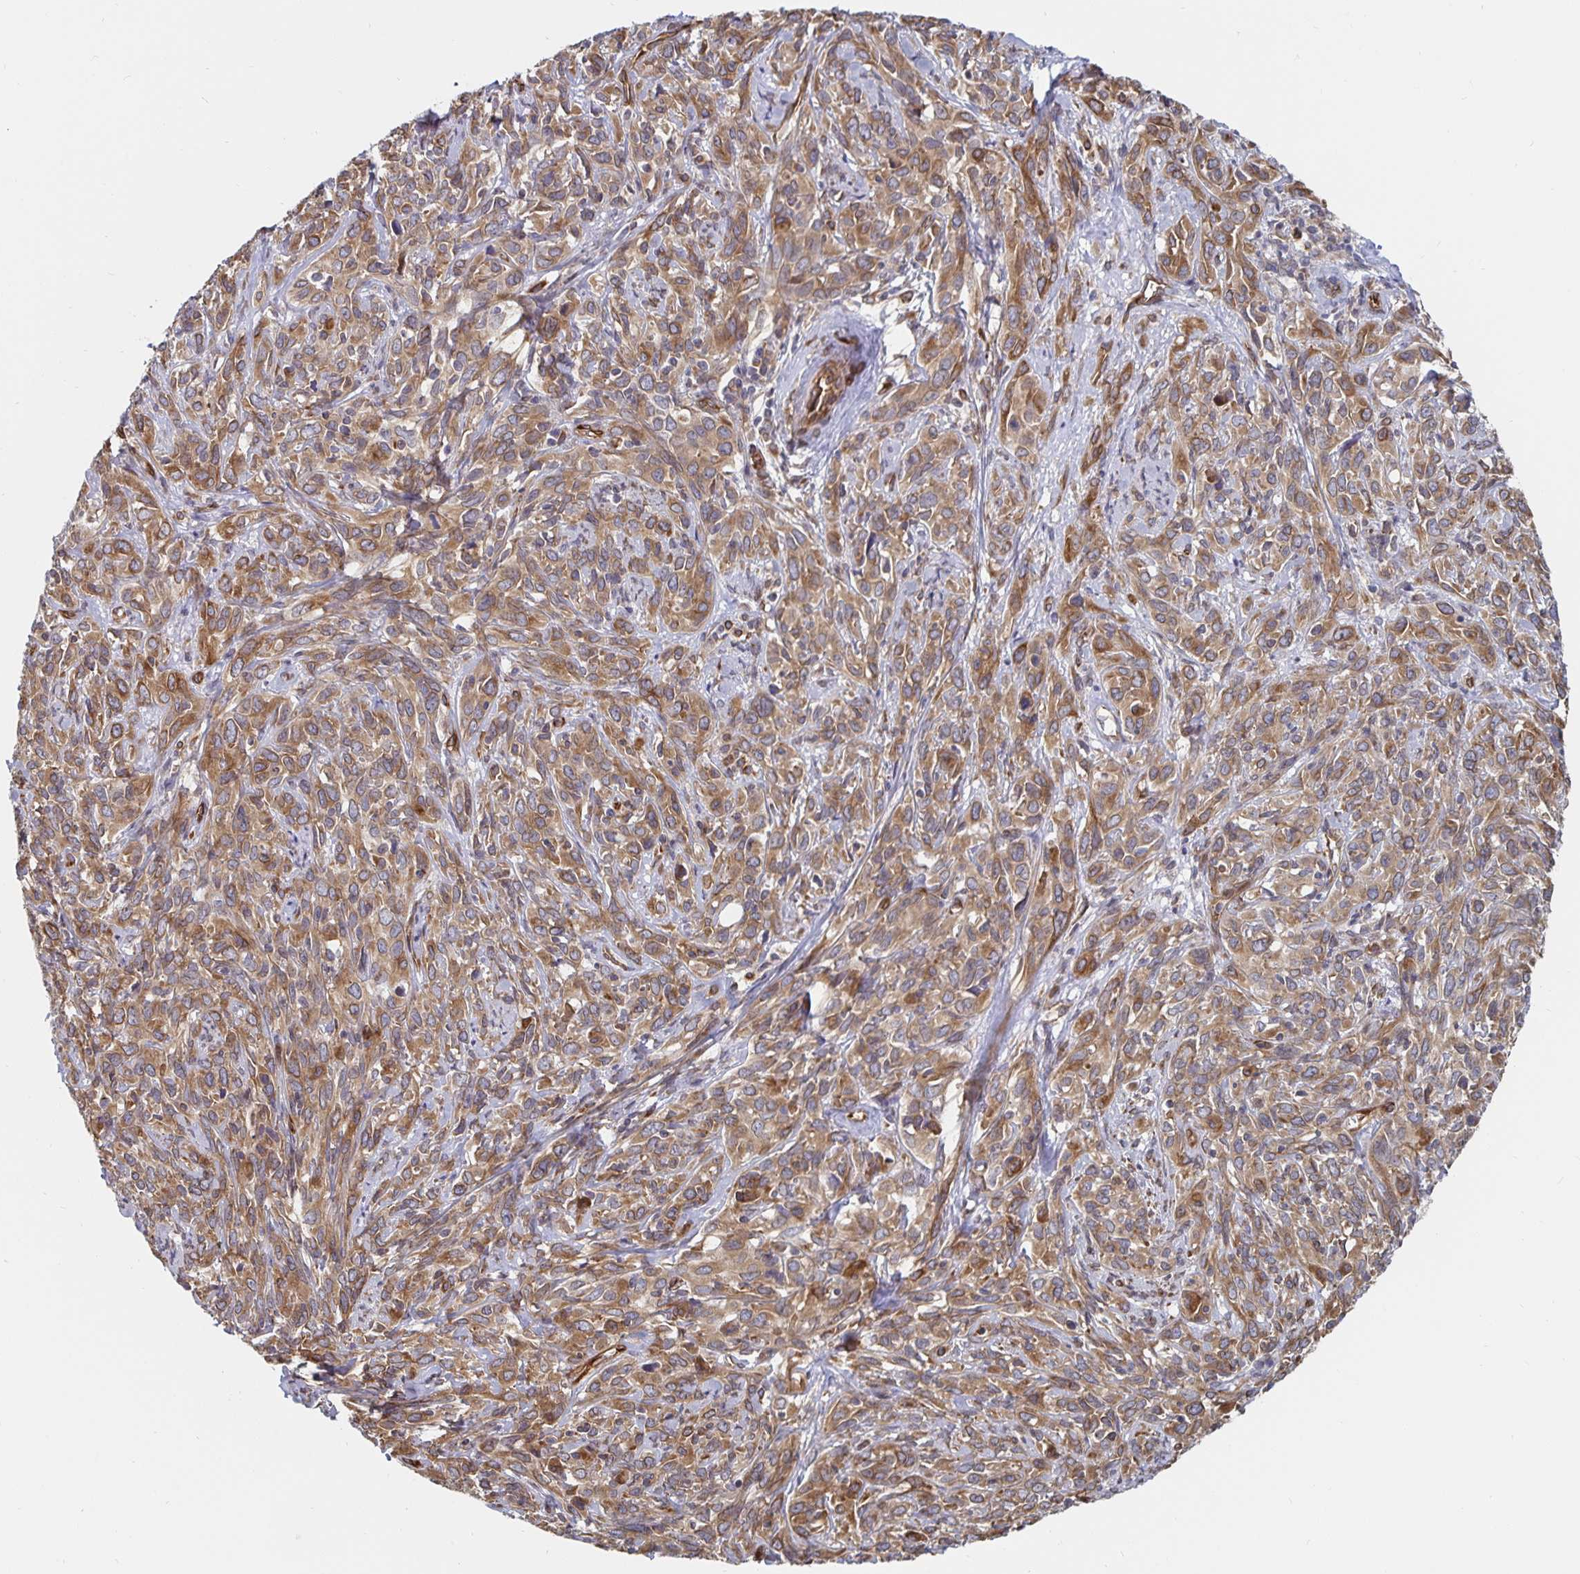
{"staining": {"intensity": "moderate", "quantity": ">75%", "location": "cytoplasmic/membranous"}, "tissue": "cervical cancer", "cell_type": "Tumor cells", "image_type": "cancer", "snomed": [{"axis": "morphology", "description": "Normal tissue, NOS"}, {"axis": "morphology", "description": "Squamous cell carcinoma, NOS"}, {"axis": "topography", "description": "Cervix"}], "caption": "Cervical squamous cell carcinoma tissue displays moderate cytoplasmic/membranous staining in about >75% of tumor cells", "gene": "BCAP29", "patient": {"sex": "female", "age": 51}}